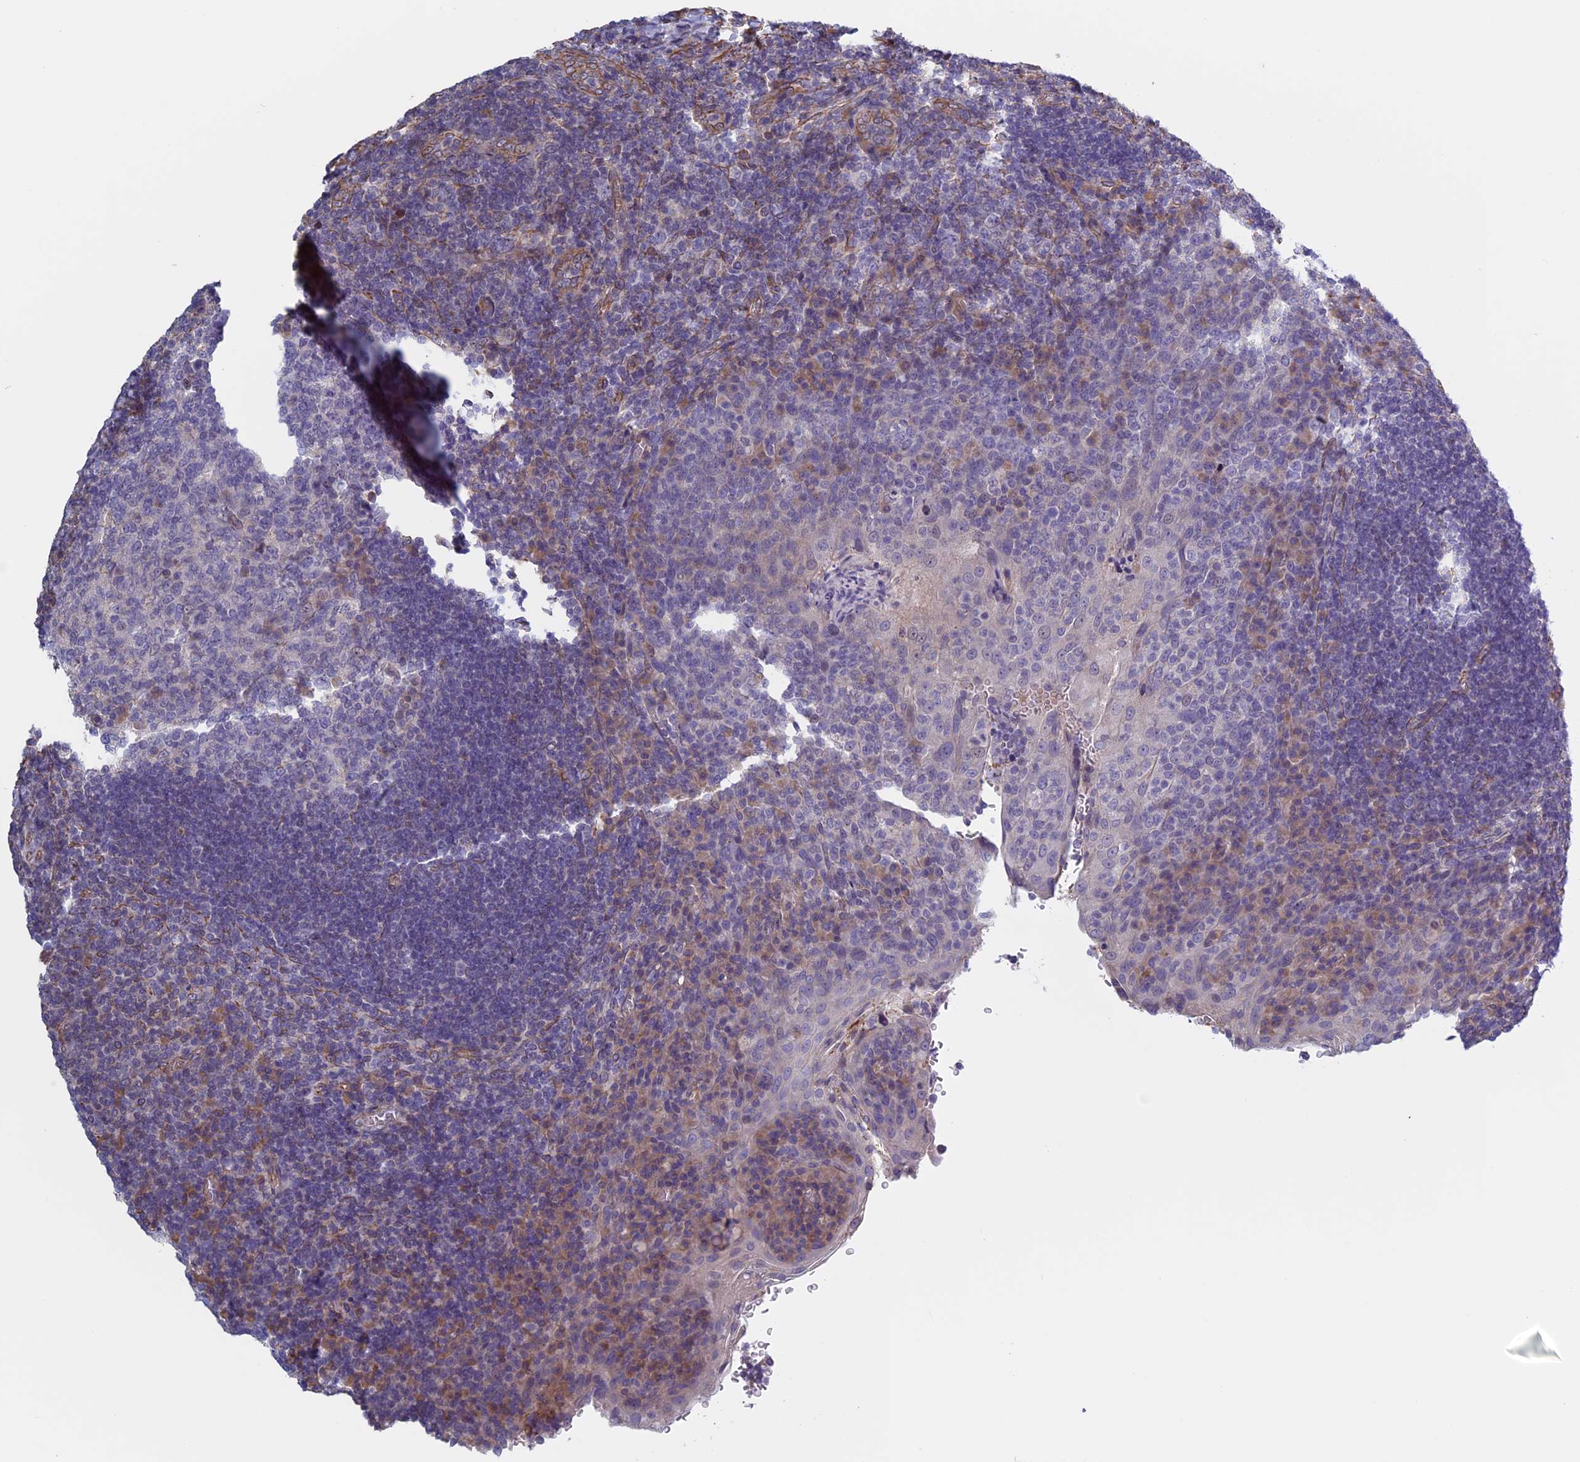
{"staining": {"intensity": "negative", "quantity": "none", "location": "none"}, "tissue": "tonsil", "cell_type": "Germinal center cells", "image_type": "normal", "snomed": [{"axis": "morphology", "description": "Normal tissue, NOS"}, {"axis": "topography", "description": "Tonsil"}], "caption": "High power microscopy image of an immunohistochemistry image of normal tonsil, revealing no significant expression in germinal center cells.", "gene": "BCL2L10", "patient": {"sex": "male", "age": 17}}